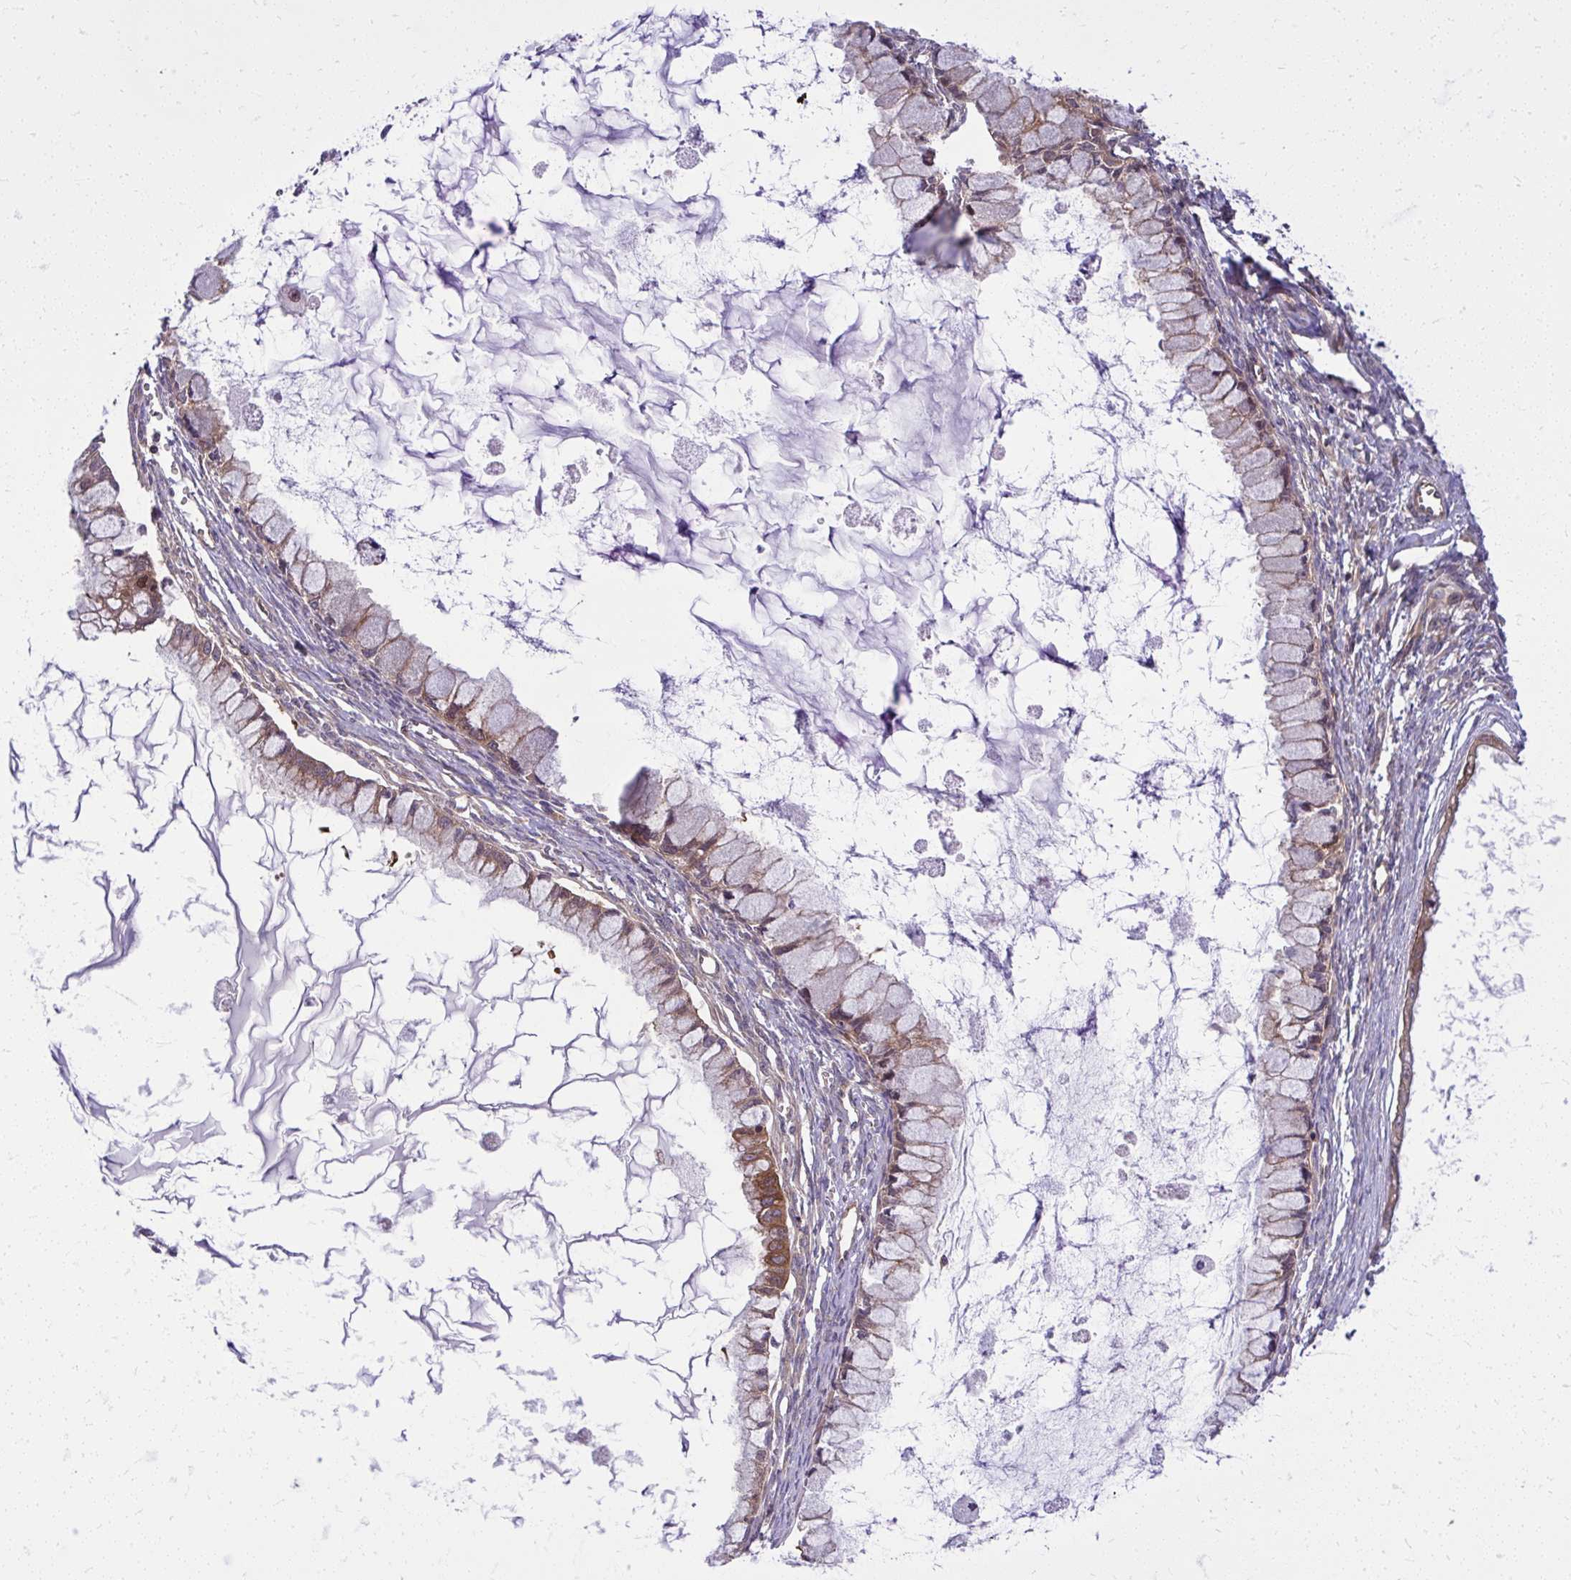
{"staining": {"intensity": "moderate", "quantity": ">75%", "location": "cytoplasmic/membranous"}, "tissue": "ovarian cancer", "cell_type": "Tumor cells", "image_type": "cancer", "snomed": [{"axis": "morphology", "description": "Cystadenocarcinoma, mucinous, NOS"}, {"axis": "topography", "description": "Ovary"}], "caption": "DAB (3,3'-diaminobenzidine) immunohistochemical staining of human ovarian cancer (mucinous cystadenocarcinoma) reveals moderate cytoplasmic/membranous protein positivity in about >75% of tumor cells.", "gene": "PPP5C", "patient": {"sex": "female", "age": 34}}